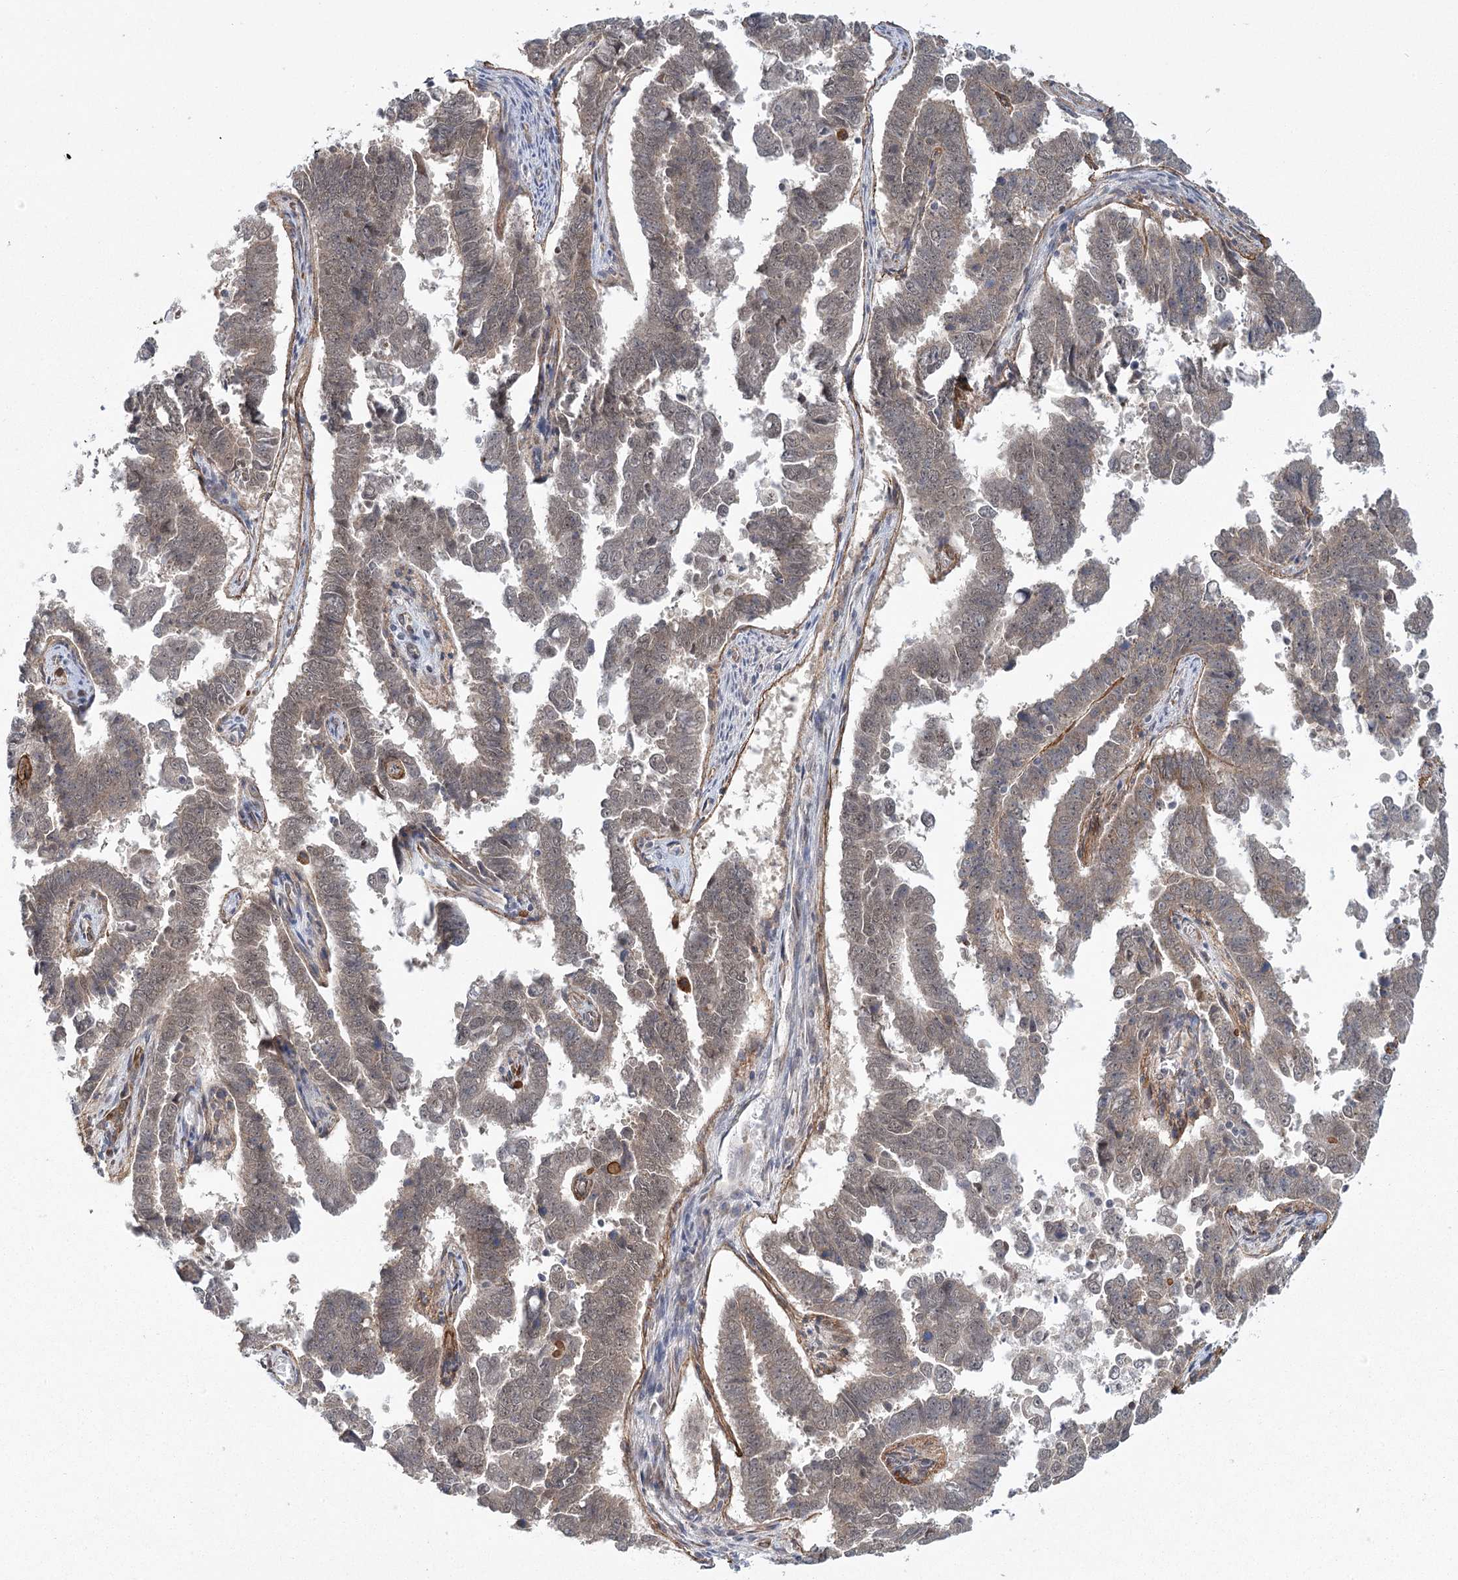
{"staining": {"intensity": "negative", "quantity": "none", "location": "none"}, "tissue": "endometrial cancer", "cell_type": "Tumor cells", "image_type": "cancer", "snomed": [{"axis": "morphology", "description": "Adenocarcinoma, NOS"}, {"axis": "topography", "description": "Endometrium"}], "caption": "A micrograph of human endometrial adenocarcinoma is negative for staining in tumor cells. (Immunohistochemistry (ihc), brightfield microscopy, high magnification).", "gene": "MED28", "patient": {"sex": "female", "age": 75}}